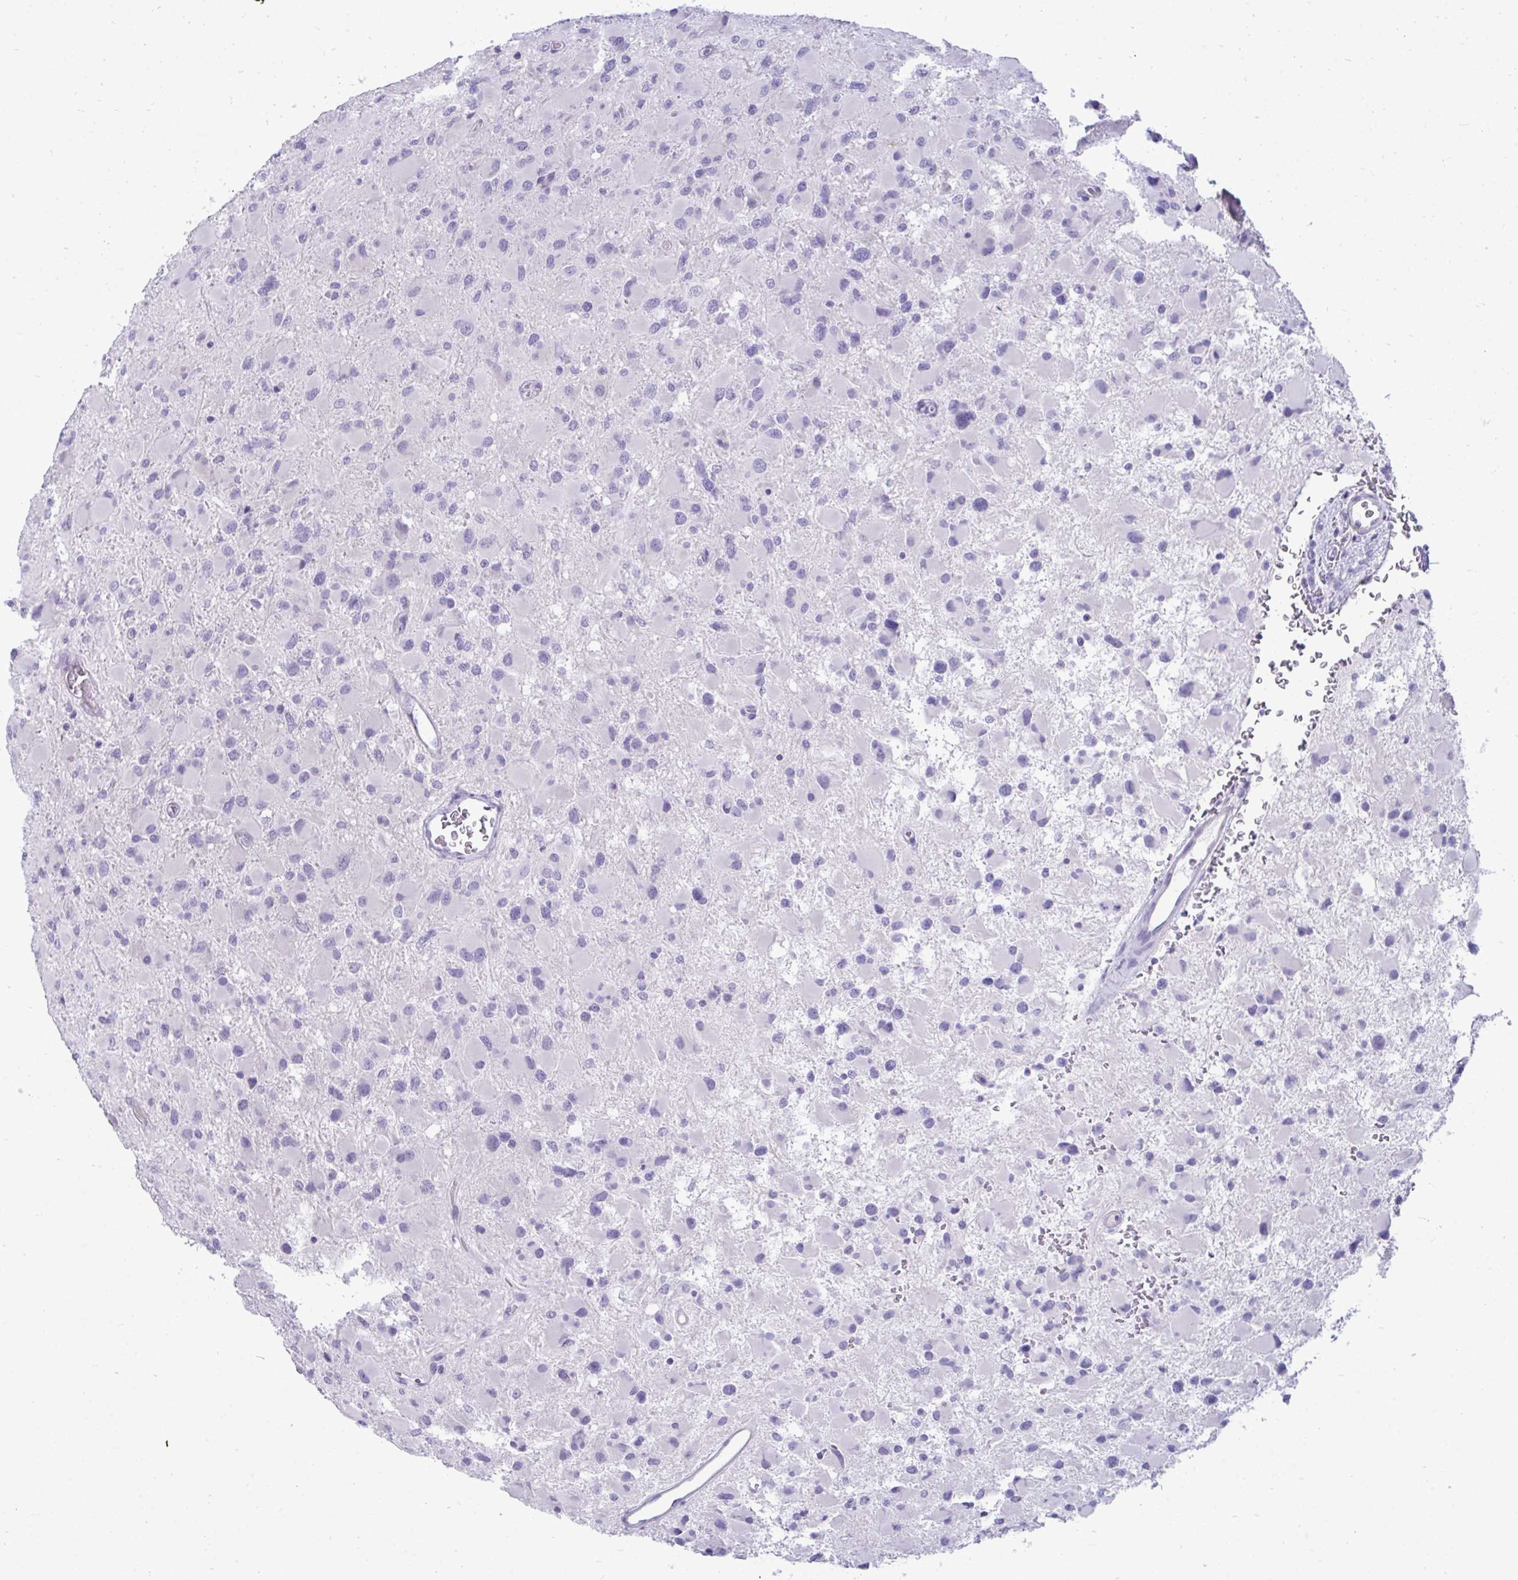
{"staining": {"intensity": "negative", "quantity": "none", "location": "none"}, "tissue": "glioma", "cell_type": "Tumor cells", "image_type": "cancer", "snomed": [{"axis": "morphology", "description": "Glioma, malignant, High grade"}, {"axis": "topography", "description": "Cerebral cortex"}], "caption": "Protein analysis of glioma reveals no significant positivity in tumor cells.", "gene": "FABP3", "patient": {"sex": "female", "age": 36}}